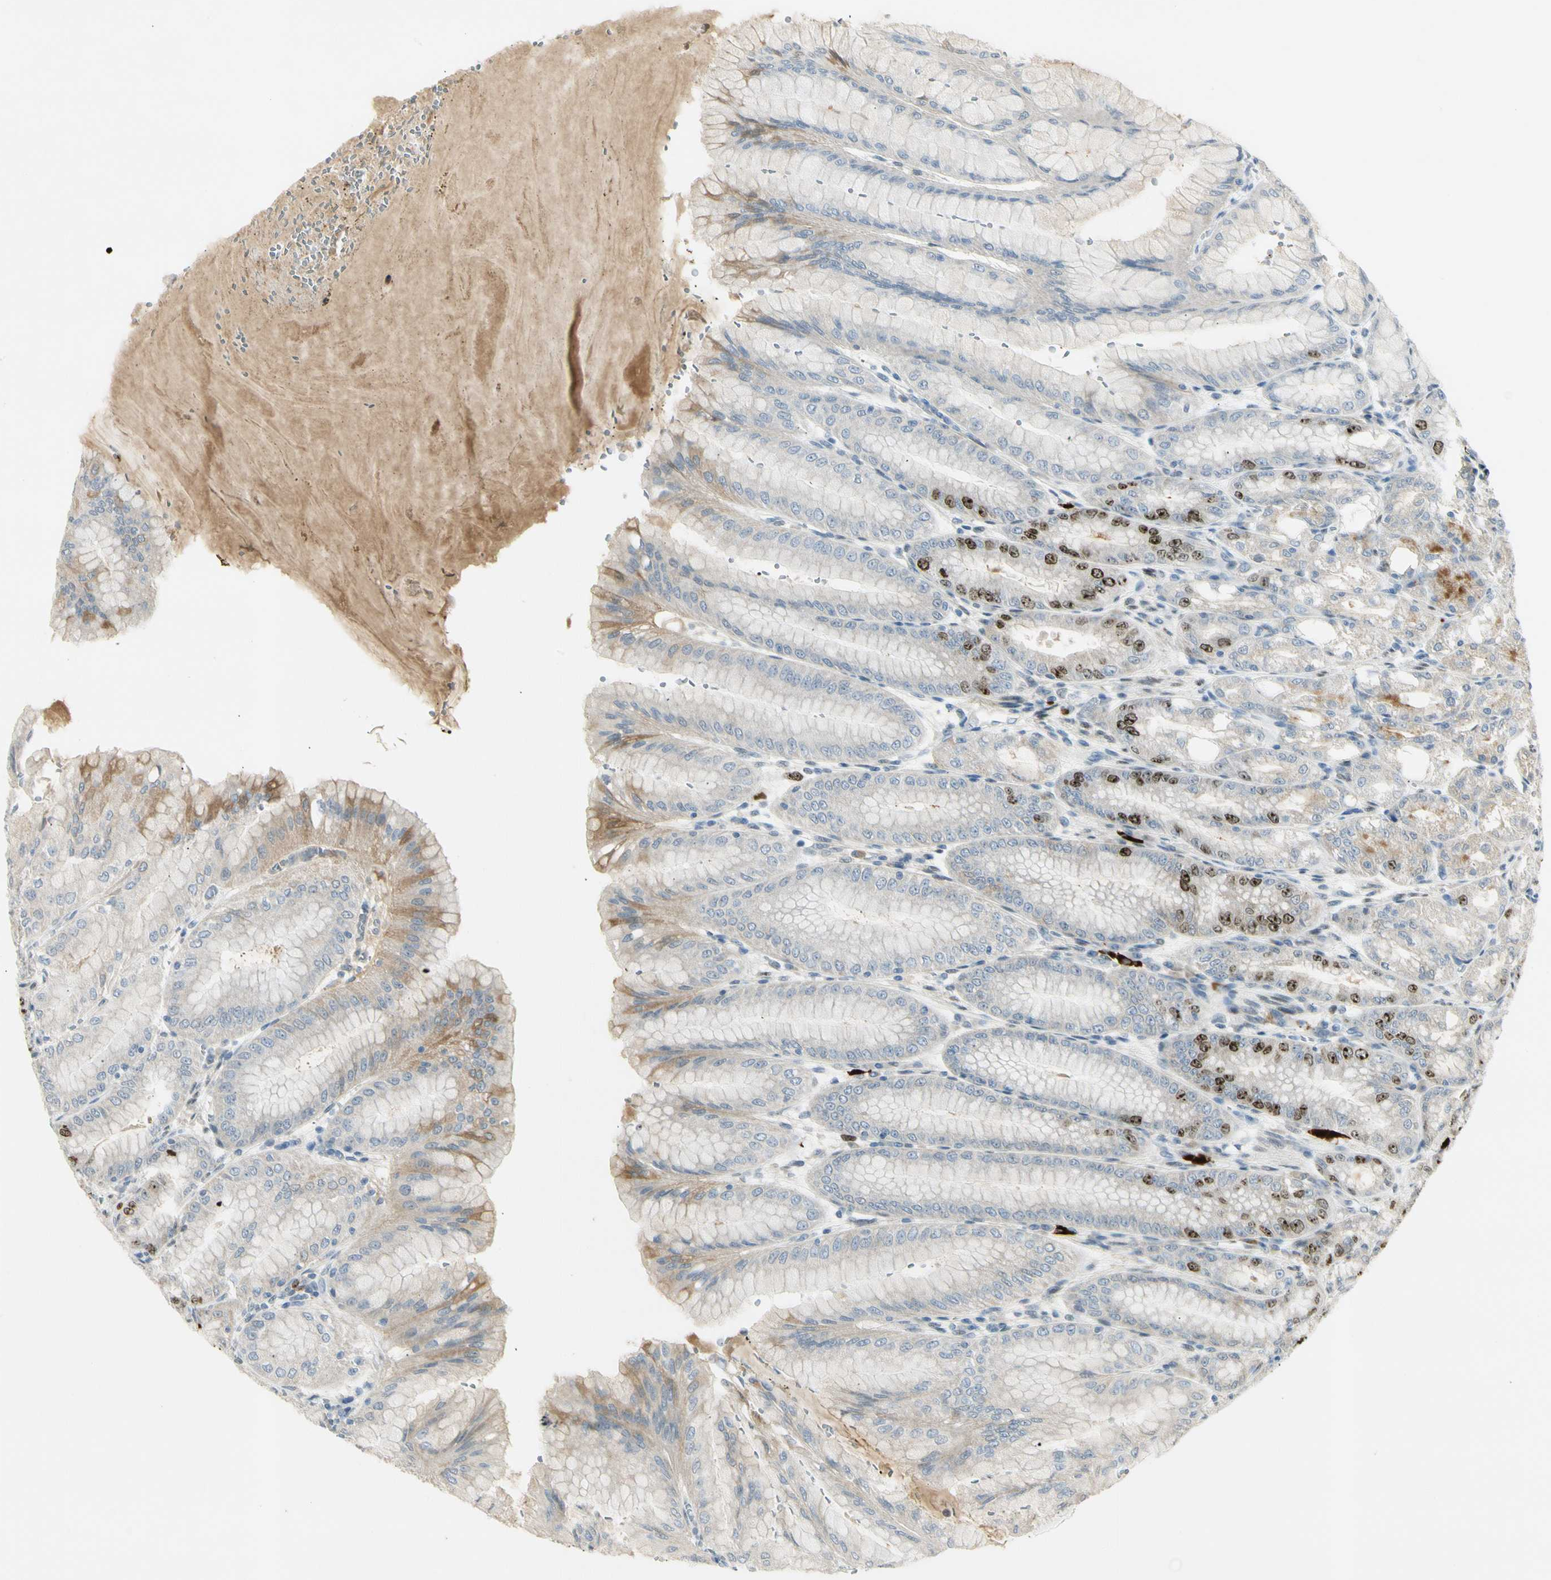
{"staining": {"intensity": "strong", "quantity": "<25%", "location": "cytoplasmic/membranous,nuclear"}, "tissue": "stomach", "cell_type": "Glandular cells", "image_type": "normal", "snomed": [{"axis": "morphology", "description": "Normal tissue, NOS"}, {"axis": "topography", "description": "Stomach, lower"}], "caption": "A brown stain labels strong cytoplasmic/membranous,nuclear positivity of a protein in glandular cells of normal stomach. (brown staining indicates protein expression, while blue staining denotes nuclei).", "gene": "PITX1", "patient": {"sex": "male", "age": 71}}